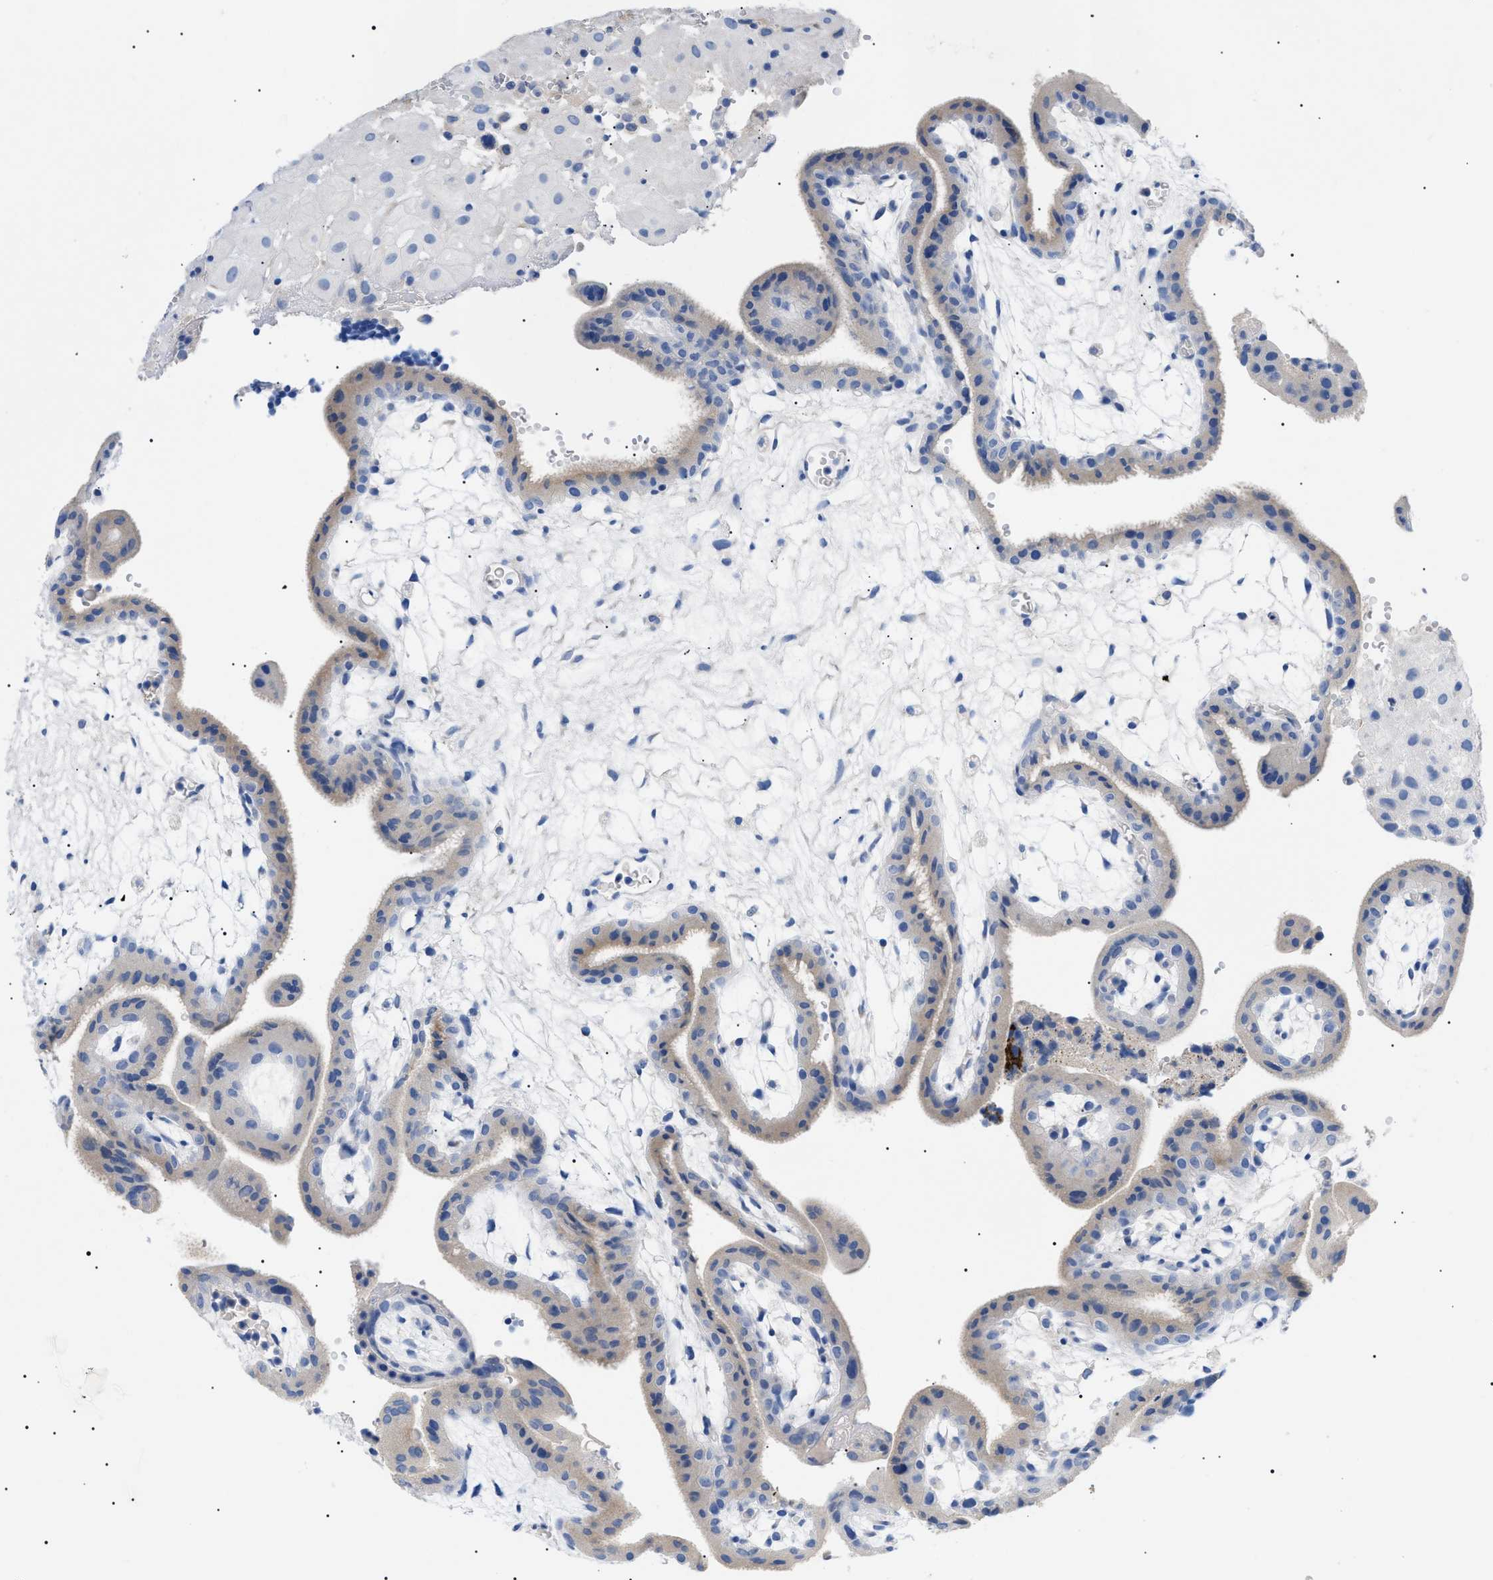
{"staining": {"intensity": "negative", "quantity": "none", "location": "none"}, "tissue": "placenta", "cell_type": "Decidual cells", "image_type": "normal", "snomed": [{"axis": "morphology", "description": "Normal tissue, NOS"}, {"axis": "topography", "description": "Placenta"}], "caption": "IHC histopathology image of benign placenta: human placenta stained with DAB (3,3'-diaminobenzidine) exhibits no significant protein staining in decidual cells. (DAB (3,3'-diaminobenzidine) immunohistochemistry with hematoxylin counter stain).", "gene": "ACKR1", "patient": {"sex": "female", "age": 18}}